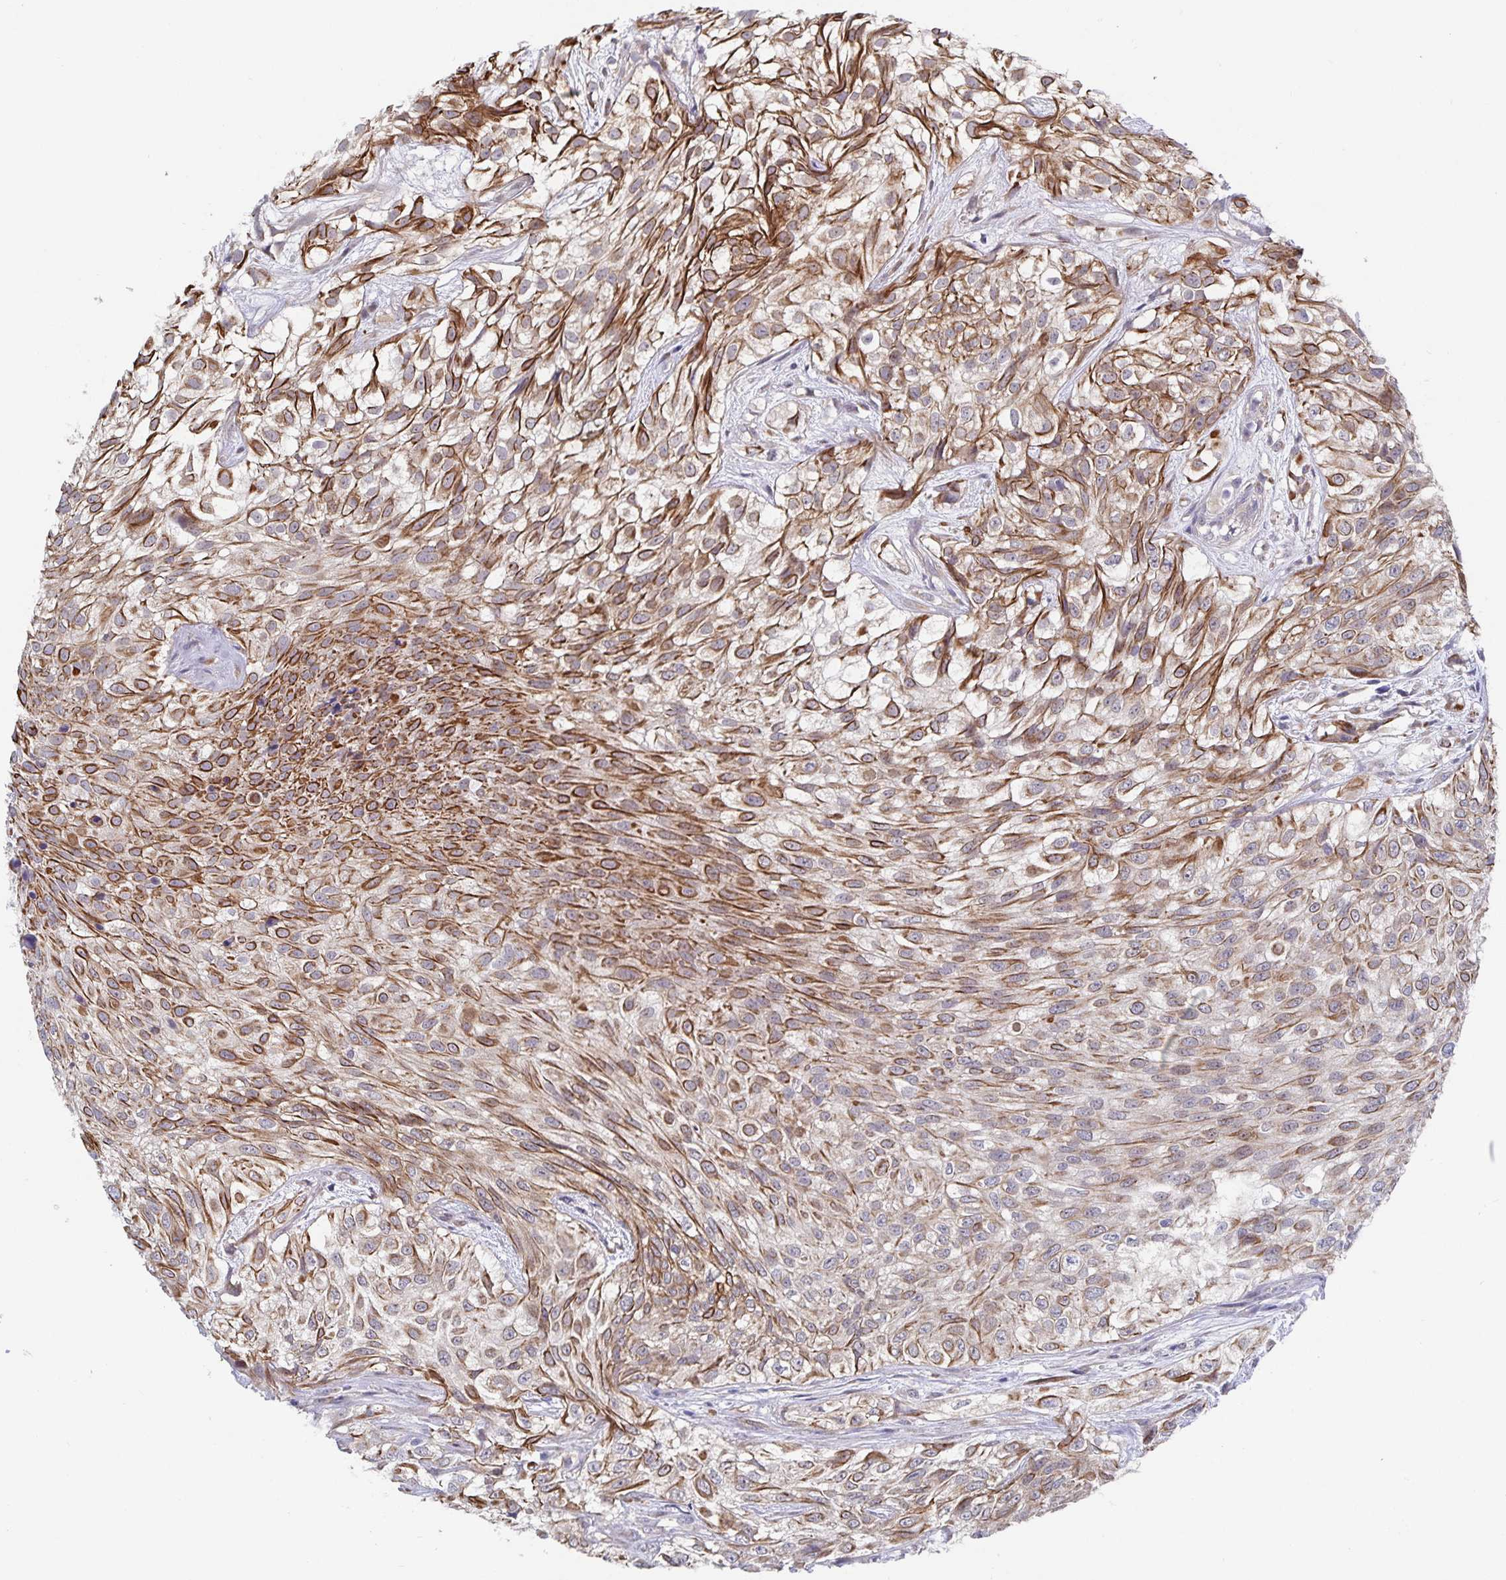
{"staining": {"intensity": "moderate", "quantity": "25%-75%", "location": "cytoplasmic/membranous"}, "tissue": "urothelial cancer", "cell_type": "Tumor cells", "image_type": "cancer", "snomed": [{"axis": "morphology", "description": "Urothelial carcinoma, High grade"}, {"axis": "topography", "description": "Urinary bladder"}], "caption": "This micrograph demonstrates urothelial carcinoma (high-grade) stained with IHC to label a protein in brown. The cytoplasmic/membranous of tumor cells show moderate positivity for the protein. Nuclei are counter-stained blue.", "gene": "ZIK1", "patient": {"sex": "male", "age": 56}}